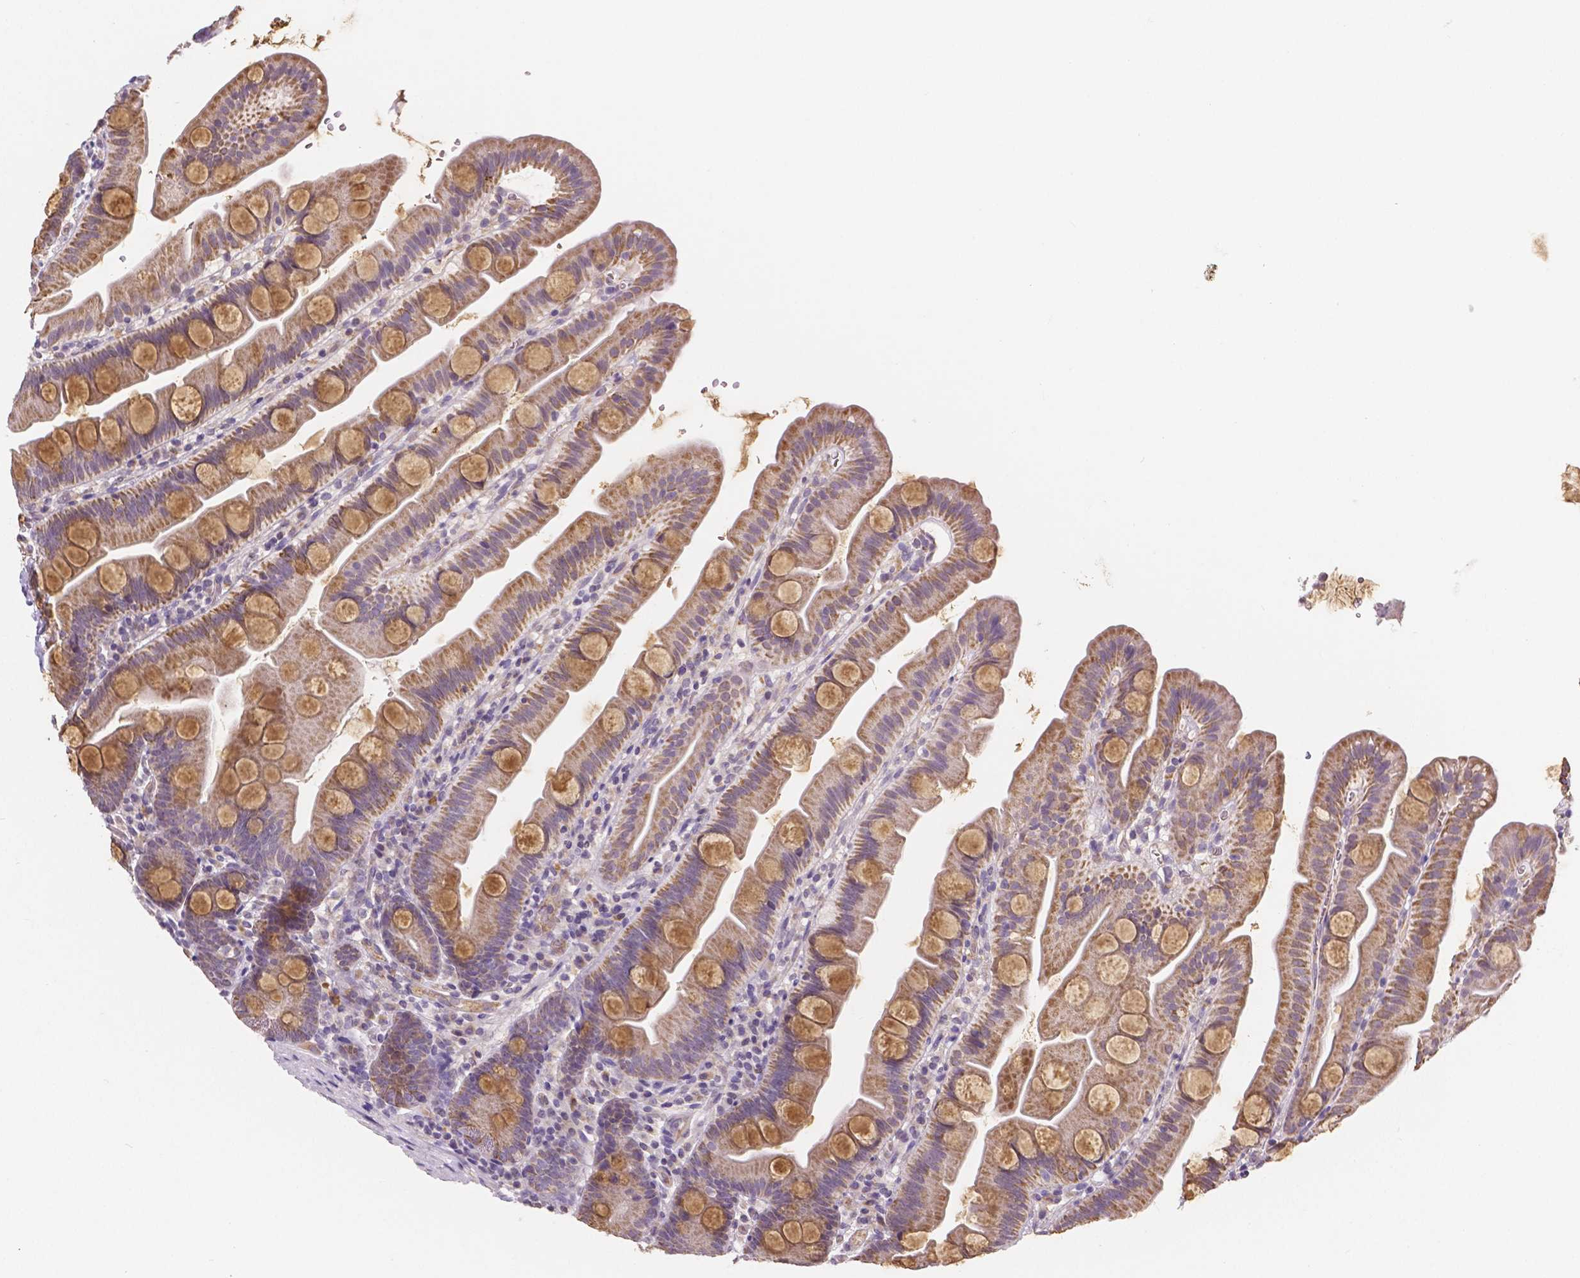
{"staining": {"intensity": "moderate", "quantity": "25%-75%", "location": "cytoplasmic/membranous"}, "tissue": "small intestine", "cell_type": "Glandular cells", "image_type": "normal", "snomed": [{"axis": "morphology", "description": "Normal tissue, NOS"}, {"axis": "topography", "description": "Small intestine"}], "caption": "Benign small intestine displays moderate cytoplasmic/membranous expression in about 25%-75% of glandular cells The staining was performed using DAB (3,3'-diaminobenzidine) to visualize the protein expression in brown, while the nuclei were stained in blue with hematoxylin (Magnification: 20x)..", "gene": "ELAVL2", "patient": {"sex": "female", "age": 68}}